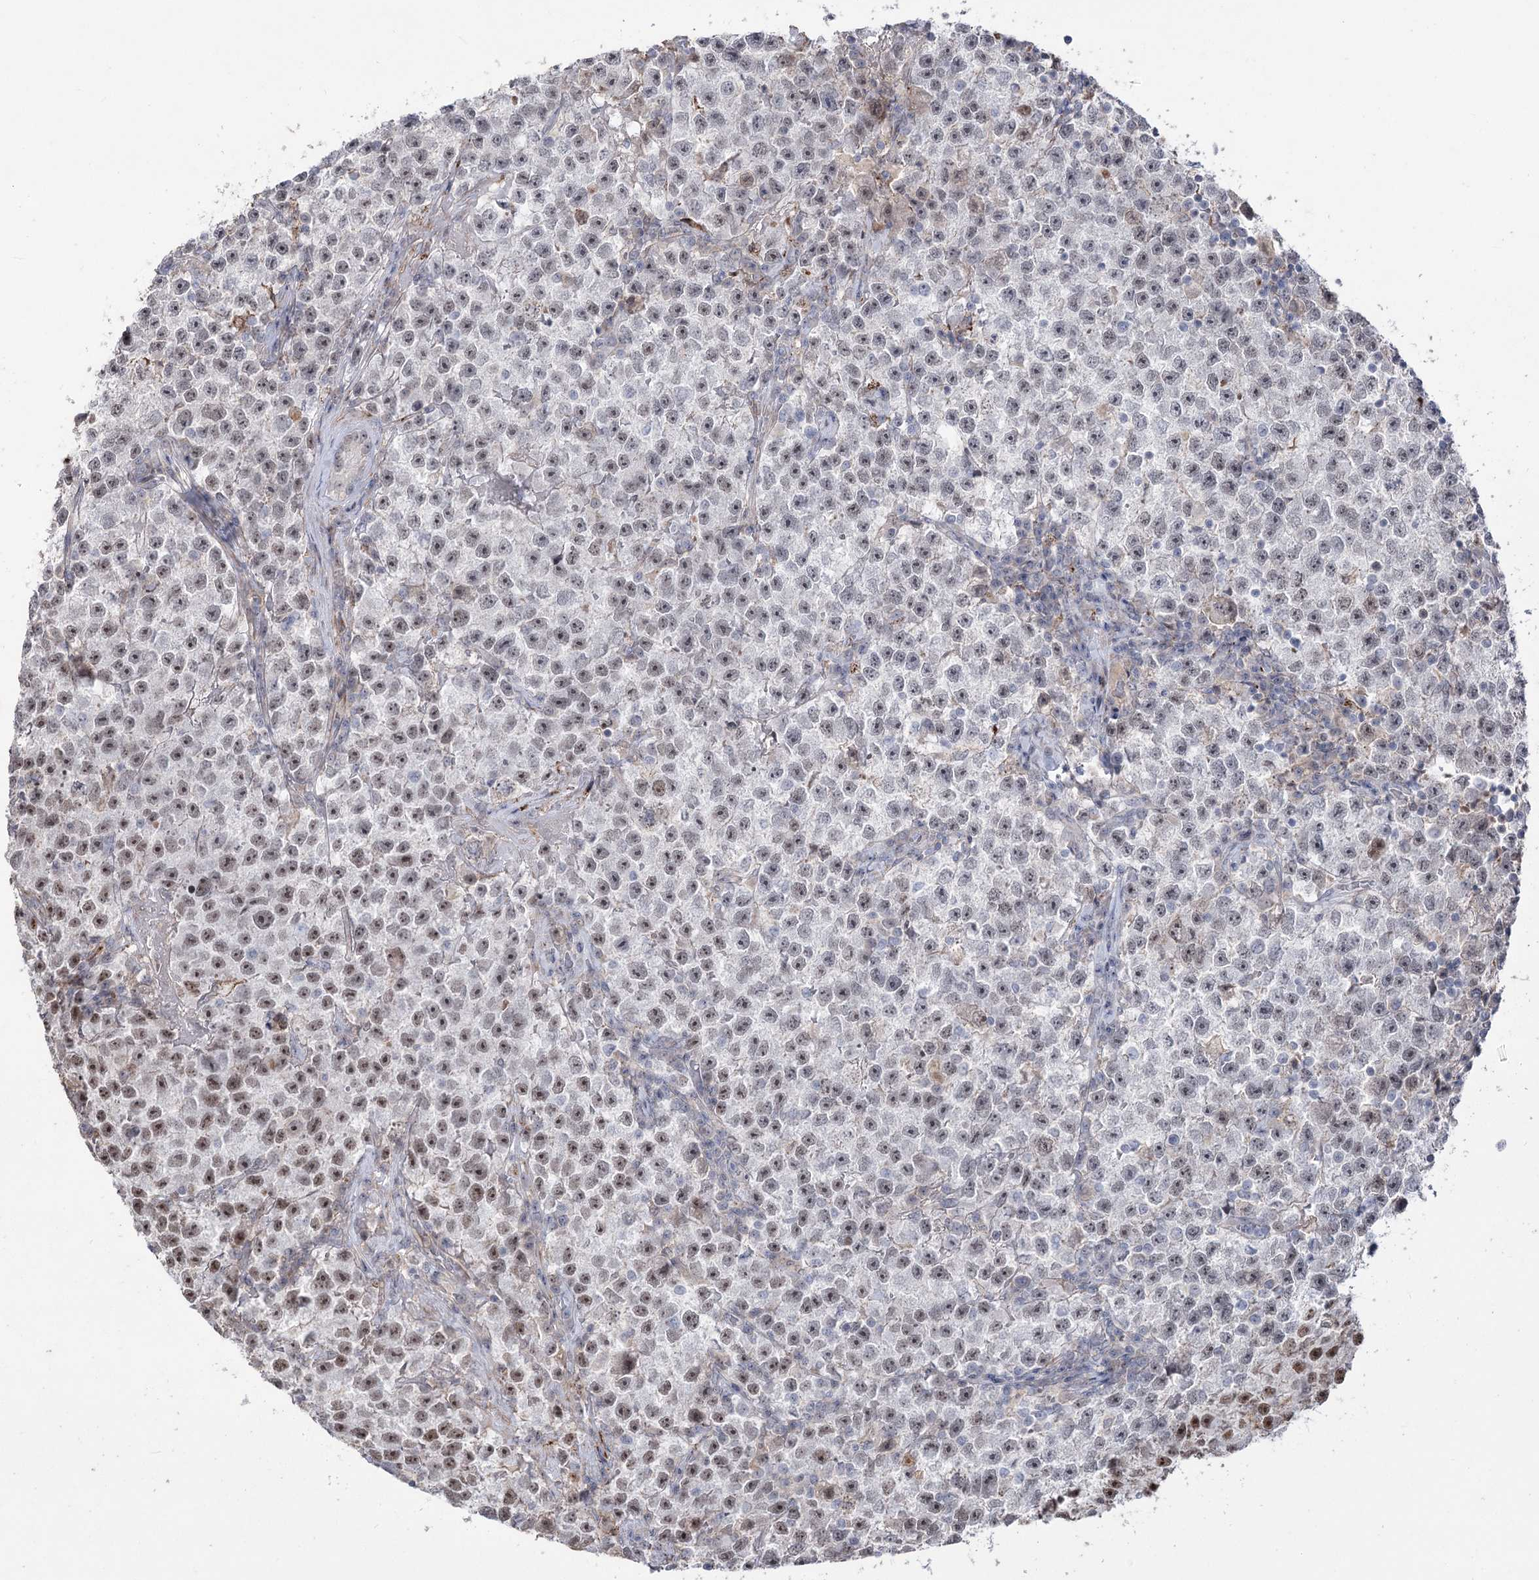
{"staining": {"intensity": "weak", "quantity": "<25%", "location": "nuclear"}, "tissue": "testis cancer", "cell_type": "Tumor cells", "image_type": "cancer", "snomed": [{"axis": "morphology", "description": "Seminoma, NOS"}, {"axis": "topography", "description": "Testis"}], "caption": "Protein analysis of seminoma (testis) exhibits no significant staining in tumor cells.", "gene": "ZSCAN23", "patient": {"sex": "male", "age": 22}}